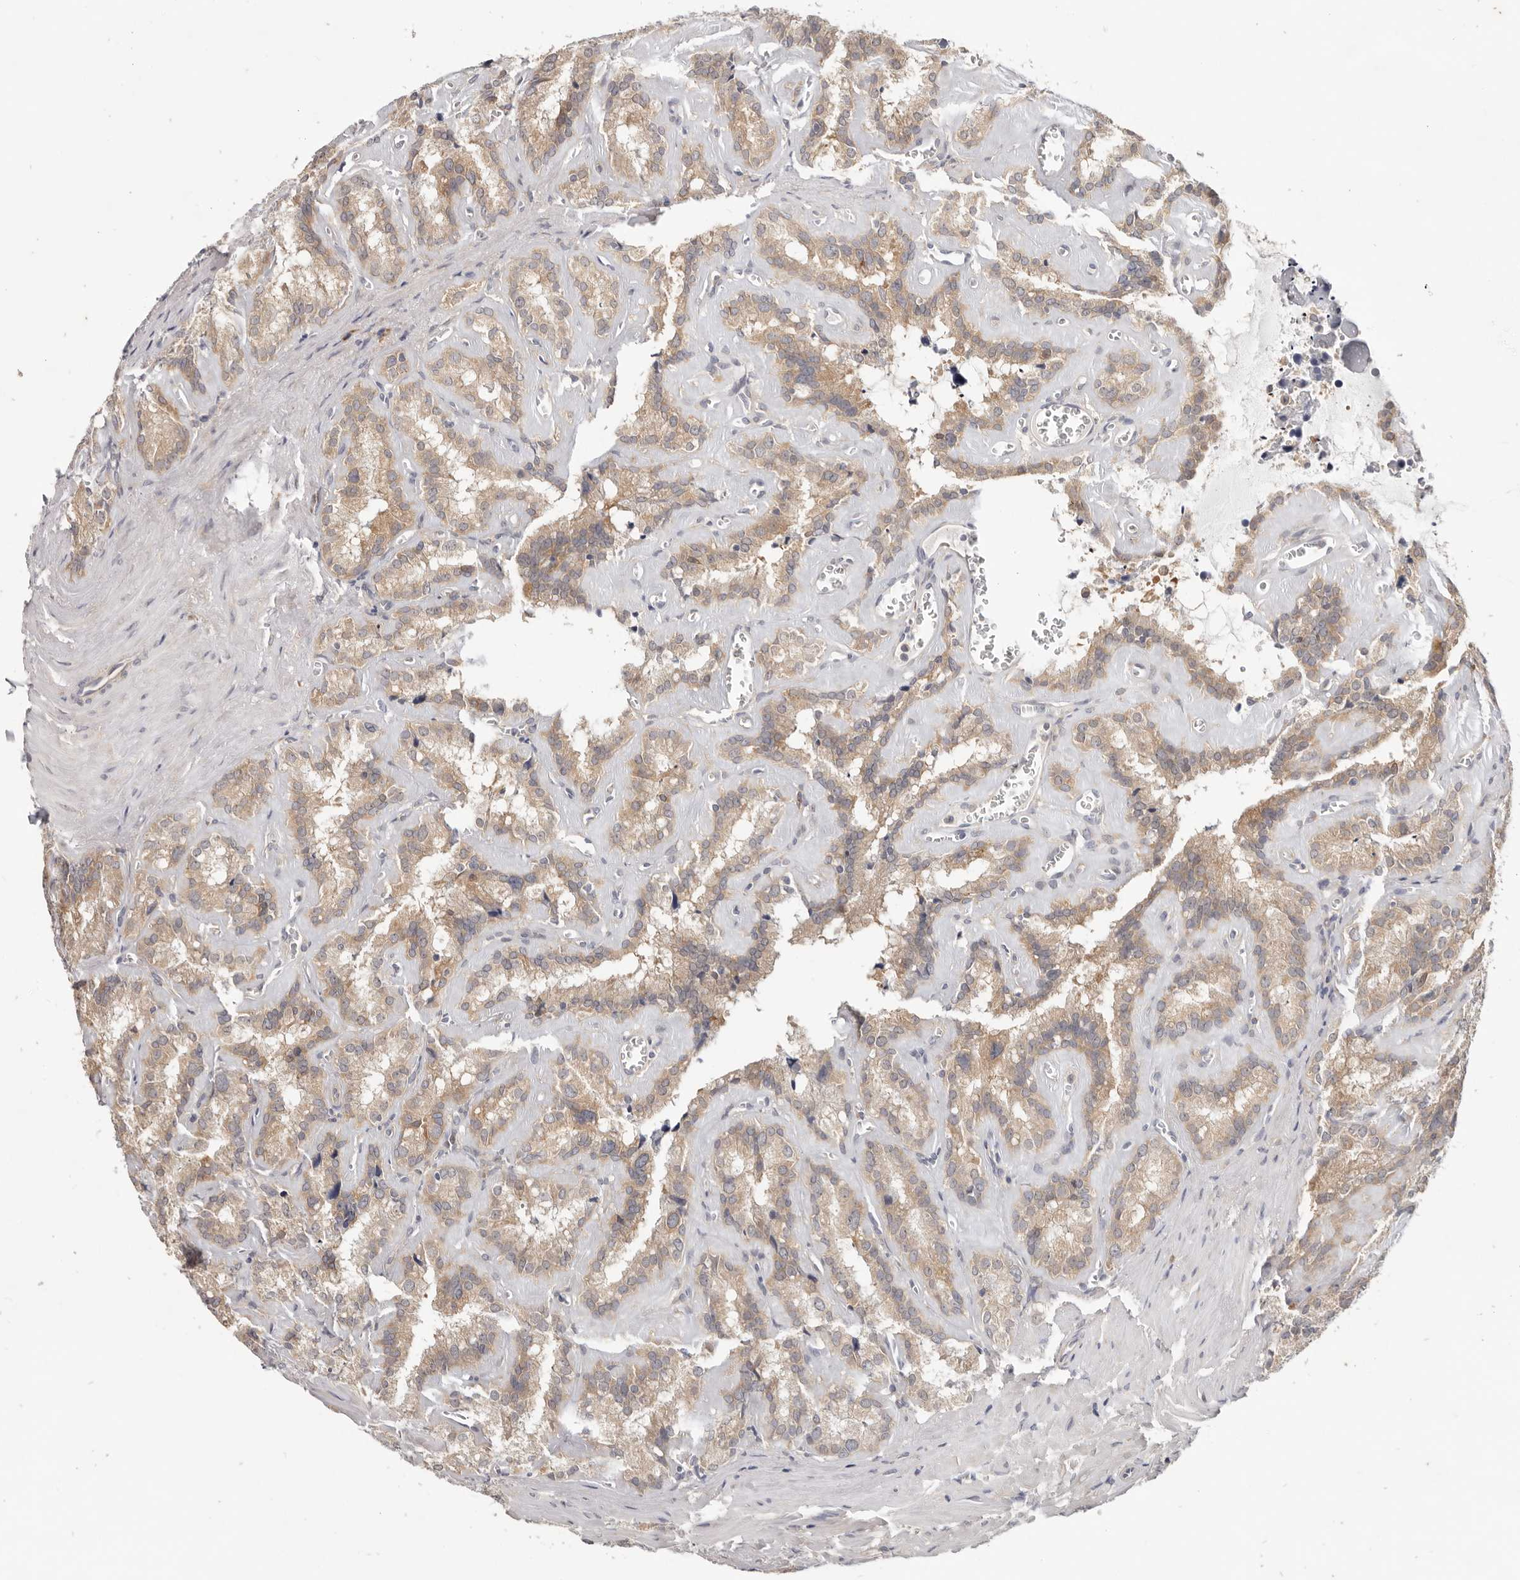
{"staining": {"intensity": "weak", "quantity": "25%-75%", "location": "cytoplasmic/membranous"}, "tissue": "seminal vesicle", "cell_type": "Glandular cells", "image_type": "normal", "snomed": [{"axis": "morphology", "description": "Normal tissue, NOS"}, {"axis": "topography", "description": "Prostate"}, {"axis": "topography", "description": "Seminal veicle"}], "caption": "Protein analysis of unremarkable seminal vesicle exhibits weak cytoplasmic/membranous expression in about 25%-75% of glandular cells.", "gene": "WDR77", "patient": {"sex": "male", "age": 59}}